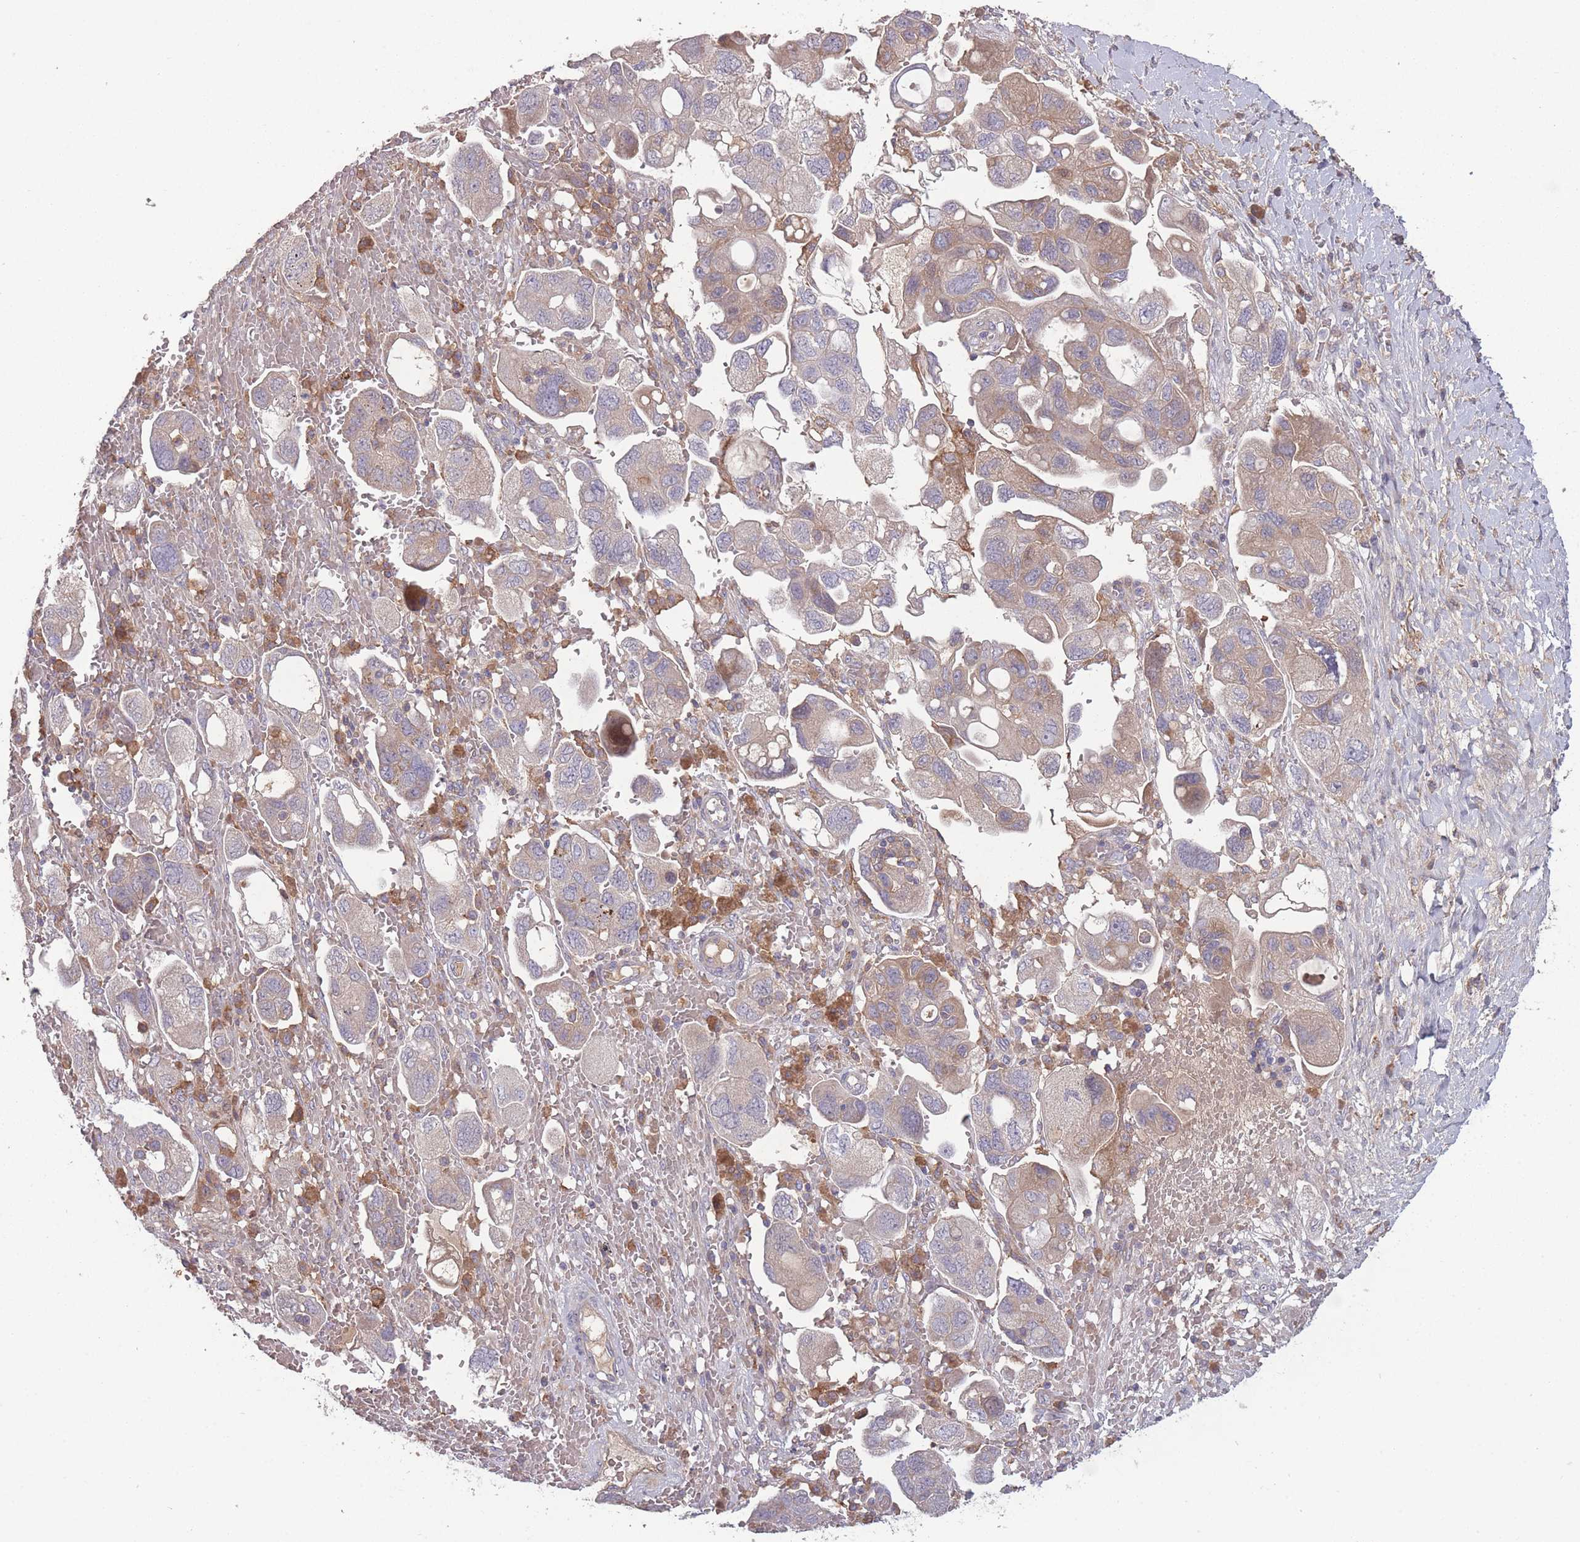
{"staining": {"intensity": "weak", "quantity": "<25%", "location": "cytoplasmic/membranous"}, "tissue": "ovarian cancer", "cell_type": "Tumor cells", "image_type": "cancer", "snomed": [{"axis": "morphology", "description": "Carcinoma, NOS"}, {"axis": "morphology", "description": "Cystadenocarcinoma, serous, NOS"}, {"axis": "topography", "description": "Ovary"}], "caption": "Carcinoma (ovarian) was stained to show a protein in brown. There is no significant expression in tumor cells. (DAB immunohistochemistry with hematoxylin counter stain).", "gene": "OR2V2", "patient": {"sex": "female", "age": 69}}